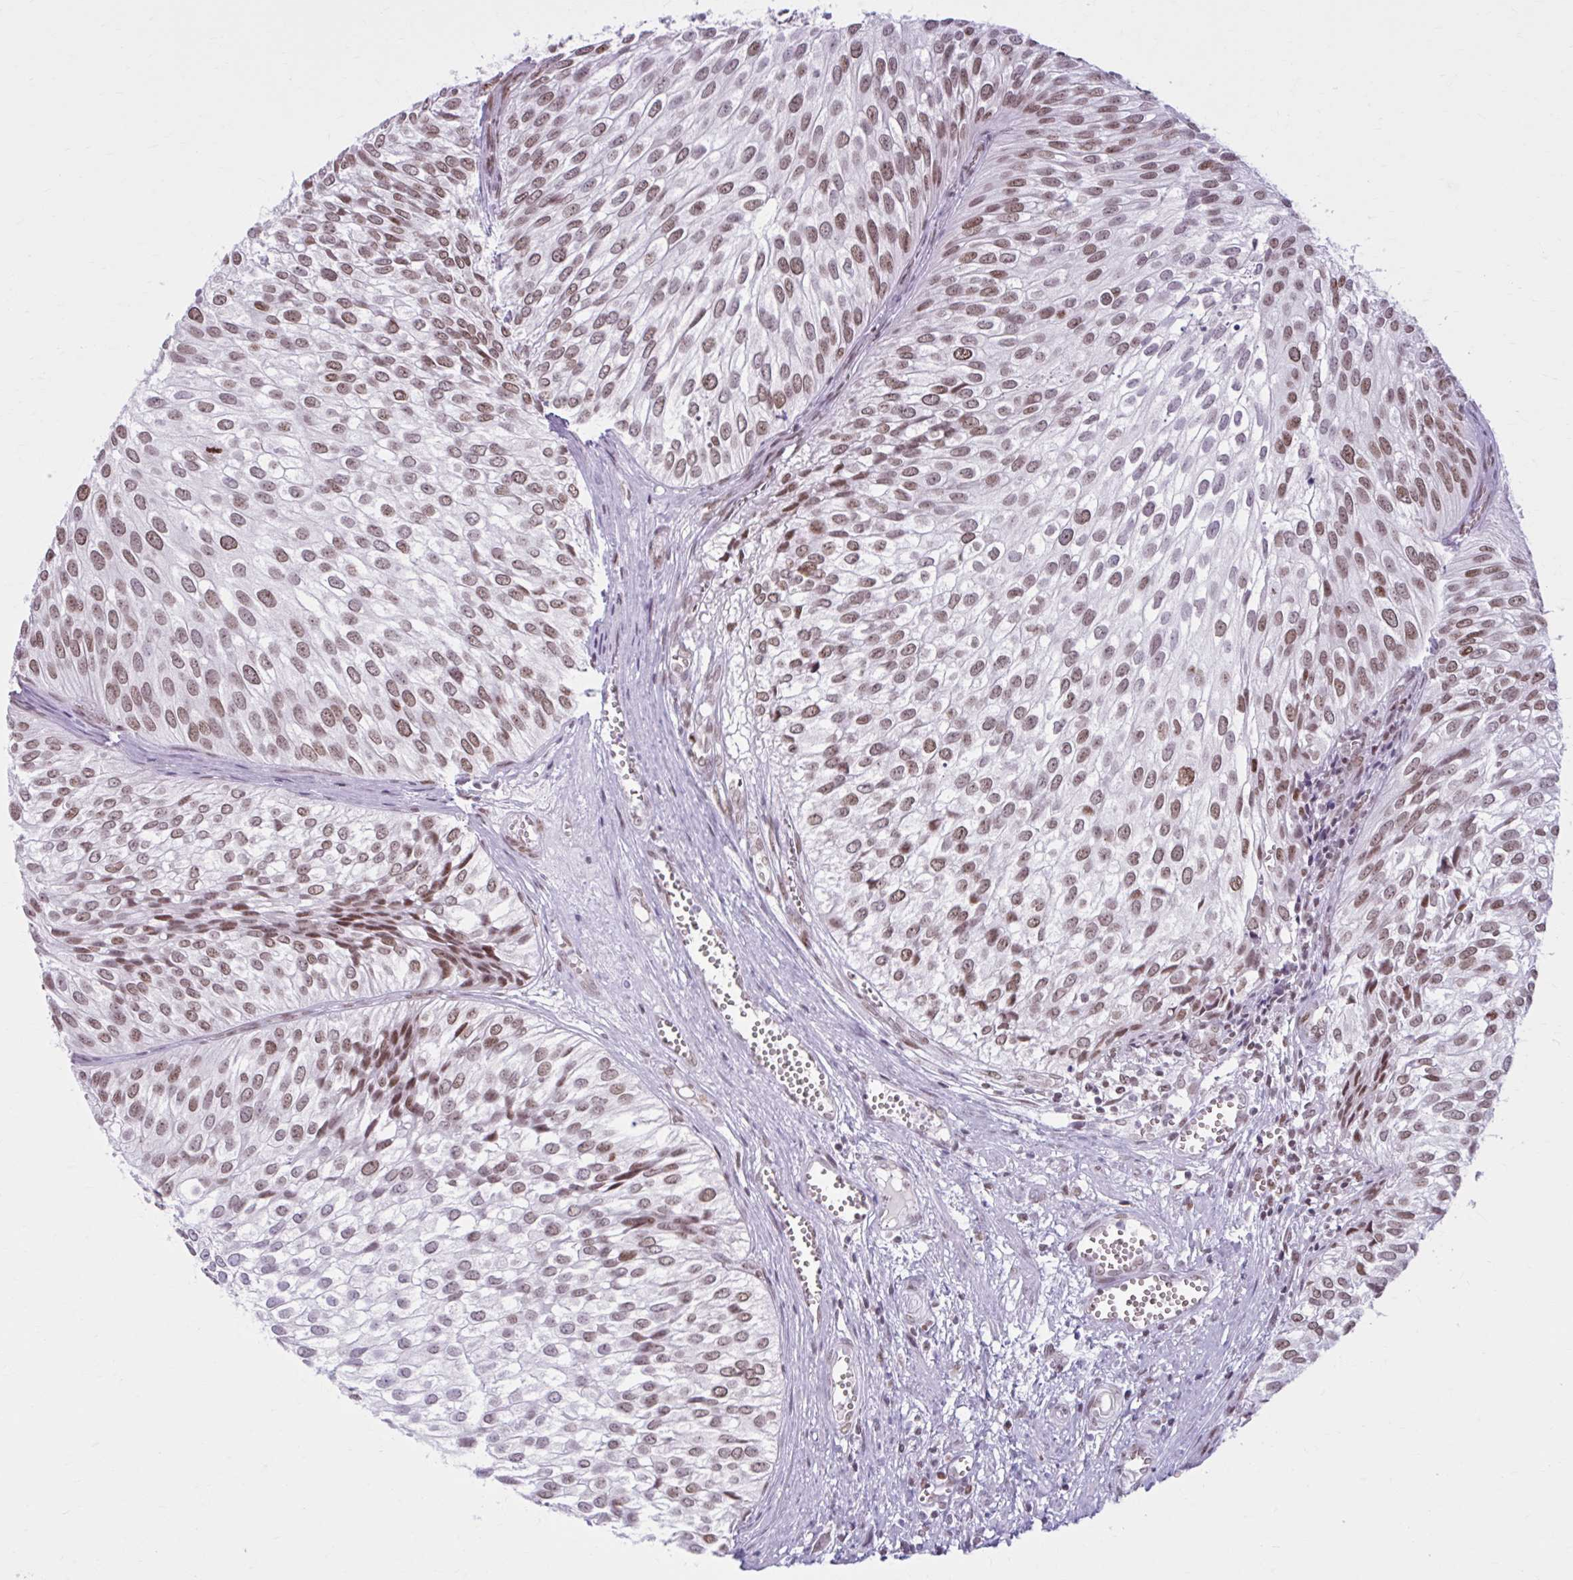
{"staining": {"intensity": "moderate", "quantity": ">75%", "location": "nuclear"}, "tissue": "urothelial cancer", "cell_type": "Tumor cells", "image_type": "cancer", "snomed": [{"axis": "morphology", "description": "Urothelial carcinoma, Low grade"}, {"axis": "topography", "description": "Urinary bladder"}], "caption": "Urothelial carcinoma (low-grade) stained for a protein (brown) shows moderate nuclear positive staining in approximately >75% of tumor cells.", "gene": "PABIR1", "patient": {"sex": "male", "age": 91}}